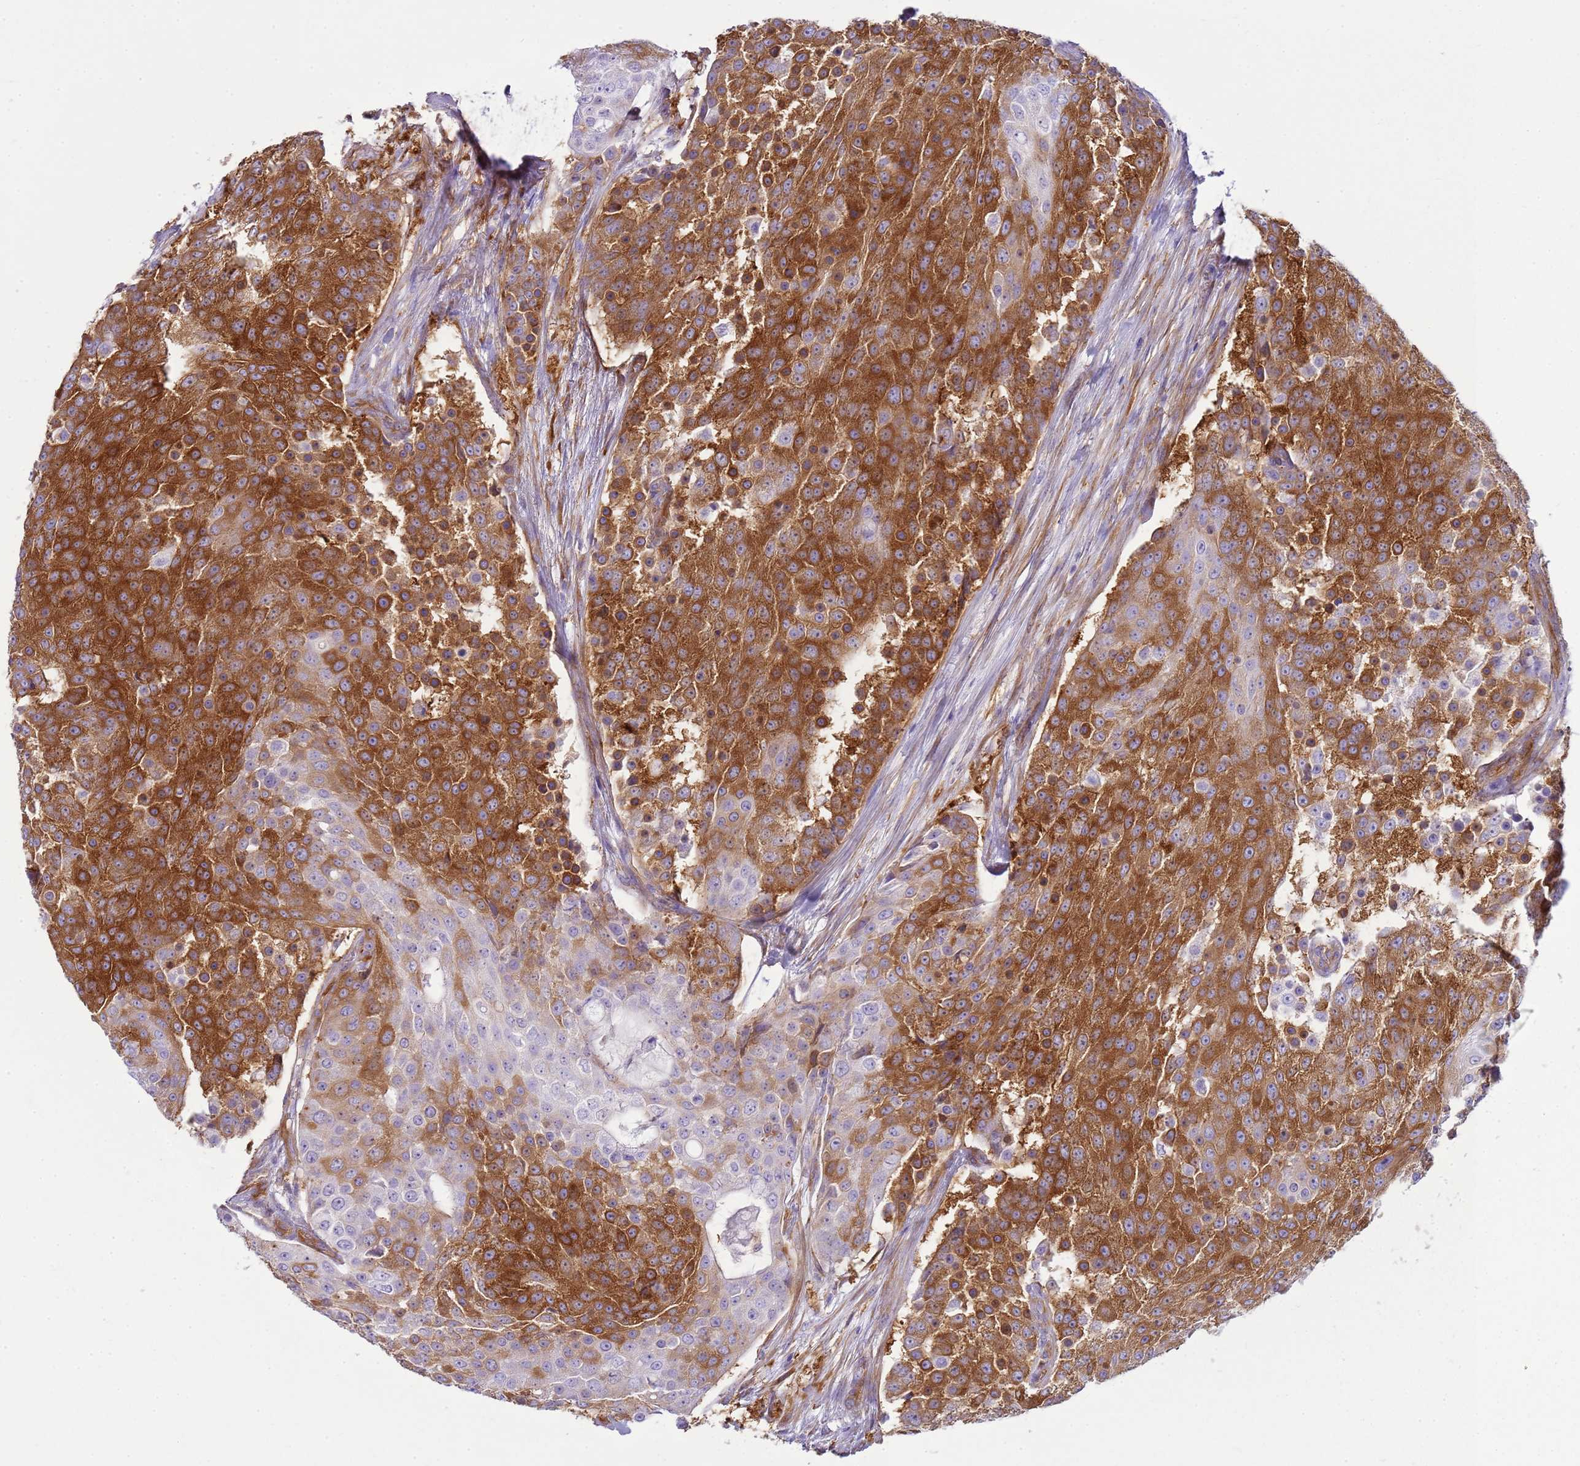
{"staining": {"intensity": "strong", "quantity": ">75%", "location": "cytoplasmic/membranous"}, "tissue": "urothelial cancer", "cell_type": "Tumor cells", "image_type": "cancer", "snomed": [{"axis": "morphology", "description": "Urothelial carcinoma, High grade"}, {"axis": "topography", "description": "Urinary bladder"}], "caption": "About >75% of tumor cells in urothelial cancer exhibit strong cytoplasmic/membranous protein staining as visualized by brown immunohistochemical staining.", "gene": "SNX21", "patient": {"sex": "female", "age": 63}}